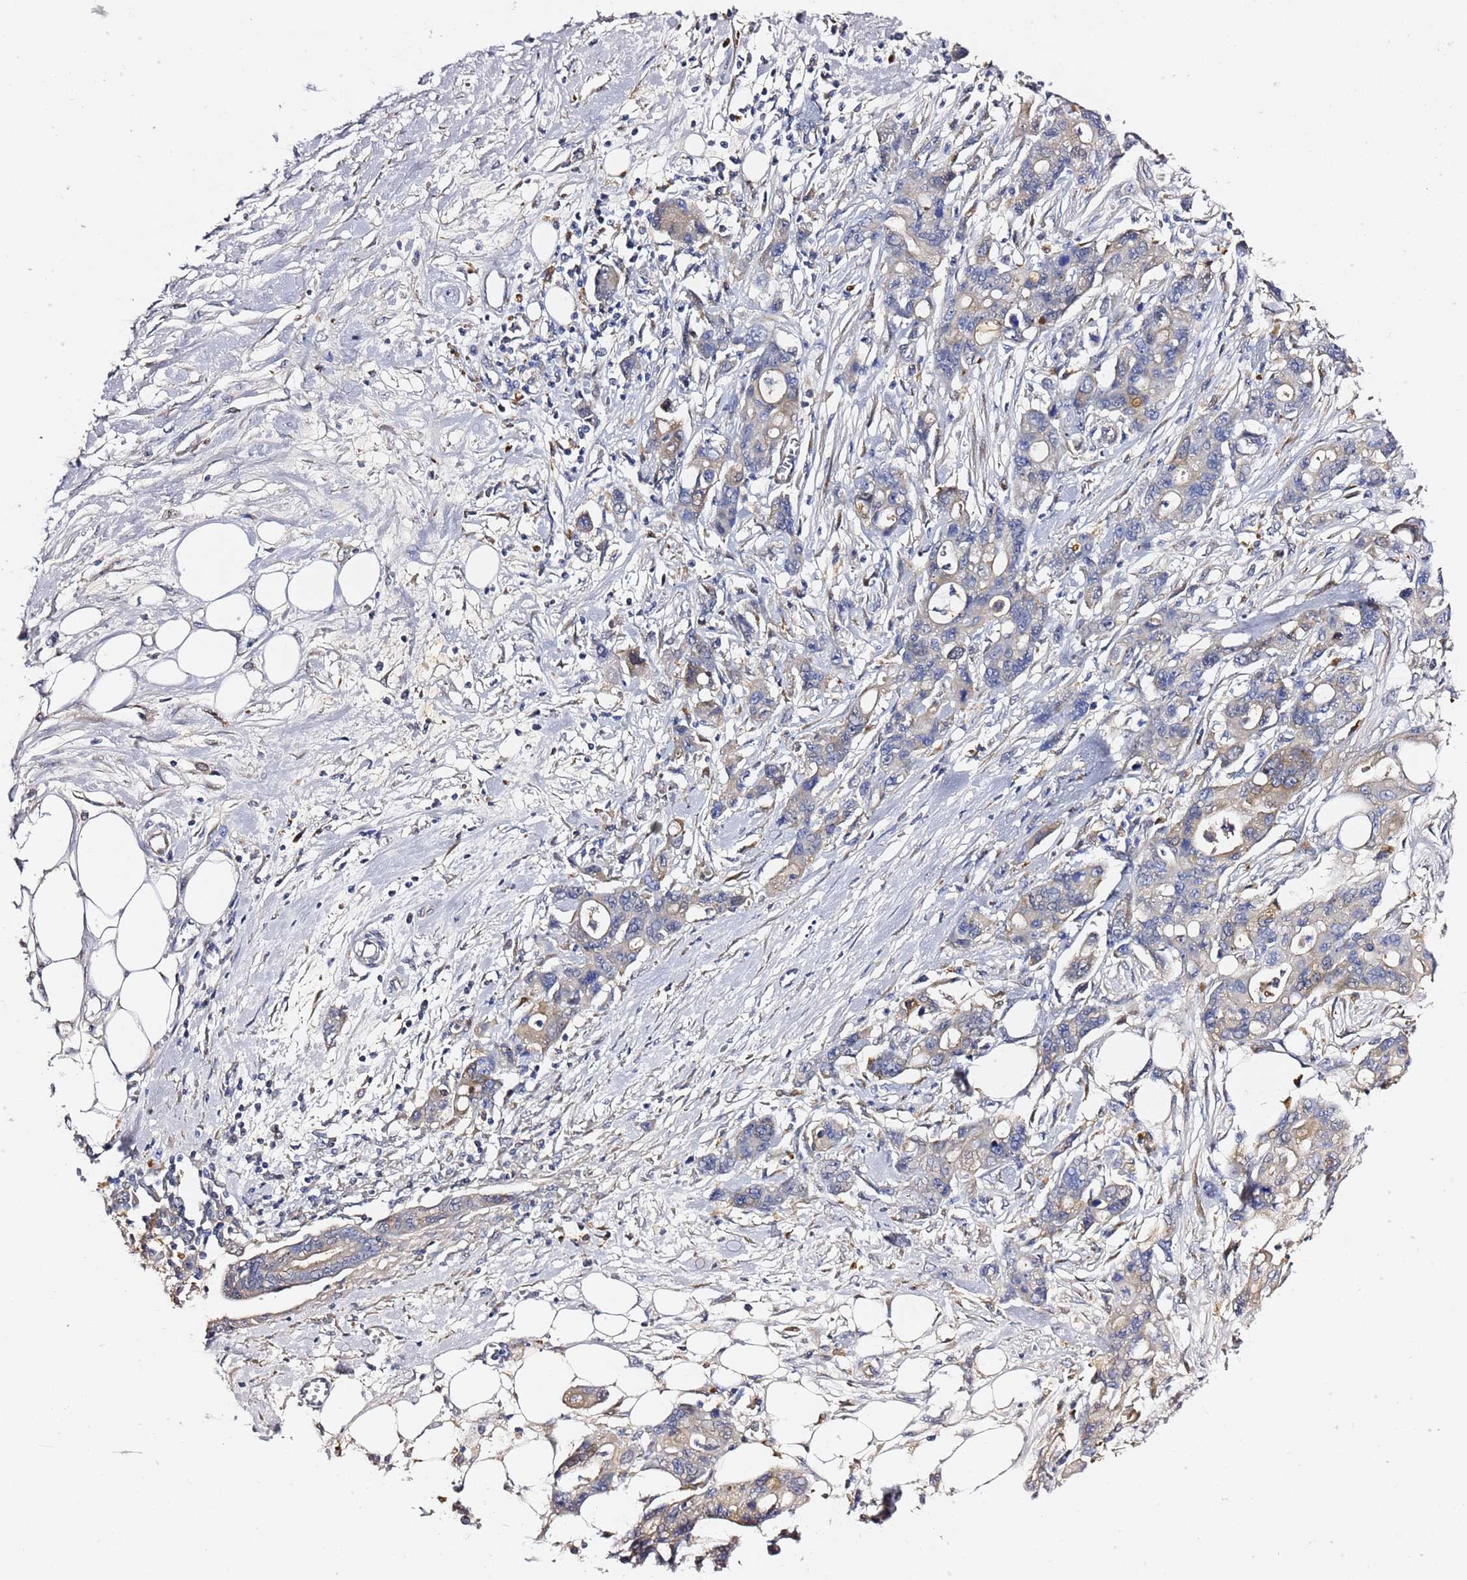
{"staining": {"intensity": "weak", "quantity": "25%-75%", "location": "cytoplasmic/membranous"}, "tissue": "ovarian cancer", "cell_type": "Tumor cells", "image_type": "cancer", "snomed": [{"axis": "morphology", "description": "Cystadenocarcinoma, mucinous, NOS"}, {"axis": "topography", "description": "Ovary"}], "caption": "The micrograph reveals a brown stain indicating the presence of a protein in the cytoplasmic/membranous of tumor cells in ovarian mucinous cystadenocarcinoma.", "gene": "NAT2", "patient": {"sex": "female", "age": 70}}